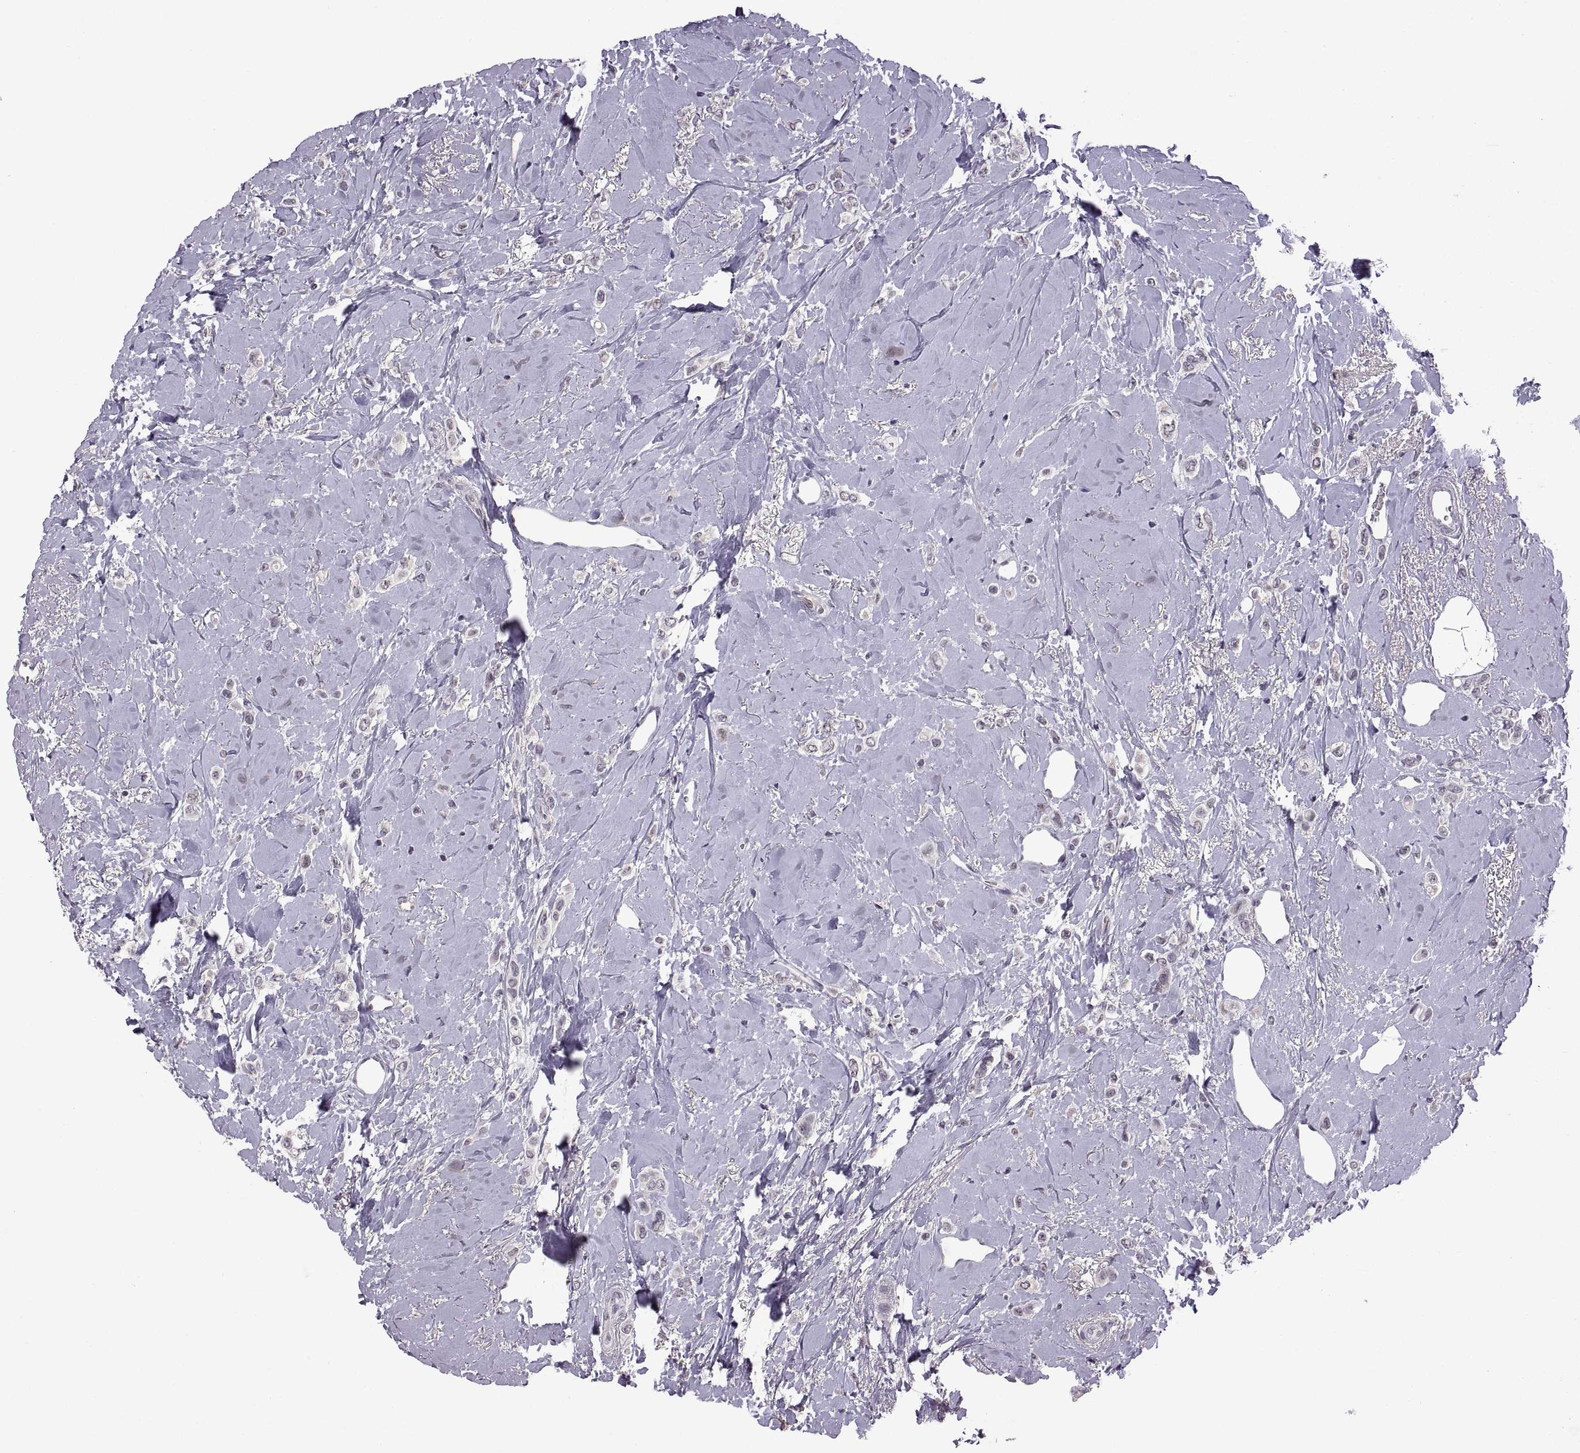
{"staining": {"intensity": "negative", "quantity": "none", "location": "none"}, "tissue": "breast cancer", "cell_type": "Tumor cells", "image_type": "cancer", "snomed": [{"axis": "morphology", "description": "Lobular carcinoma"}, {"axis": "topography", "description": "Breast"}], "caption": "The image shows no significant expression in tumor cells of breast lobular carcinoma.", "gene": "NEK2", "patient": {"sex": "female", "age": 66}}